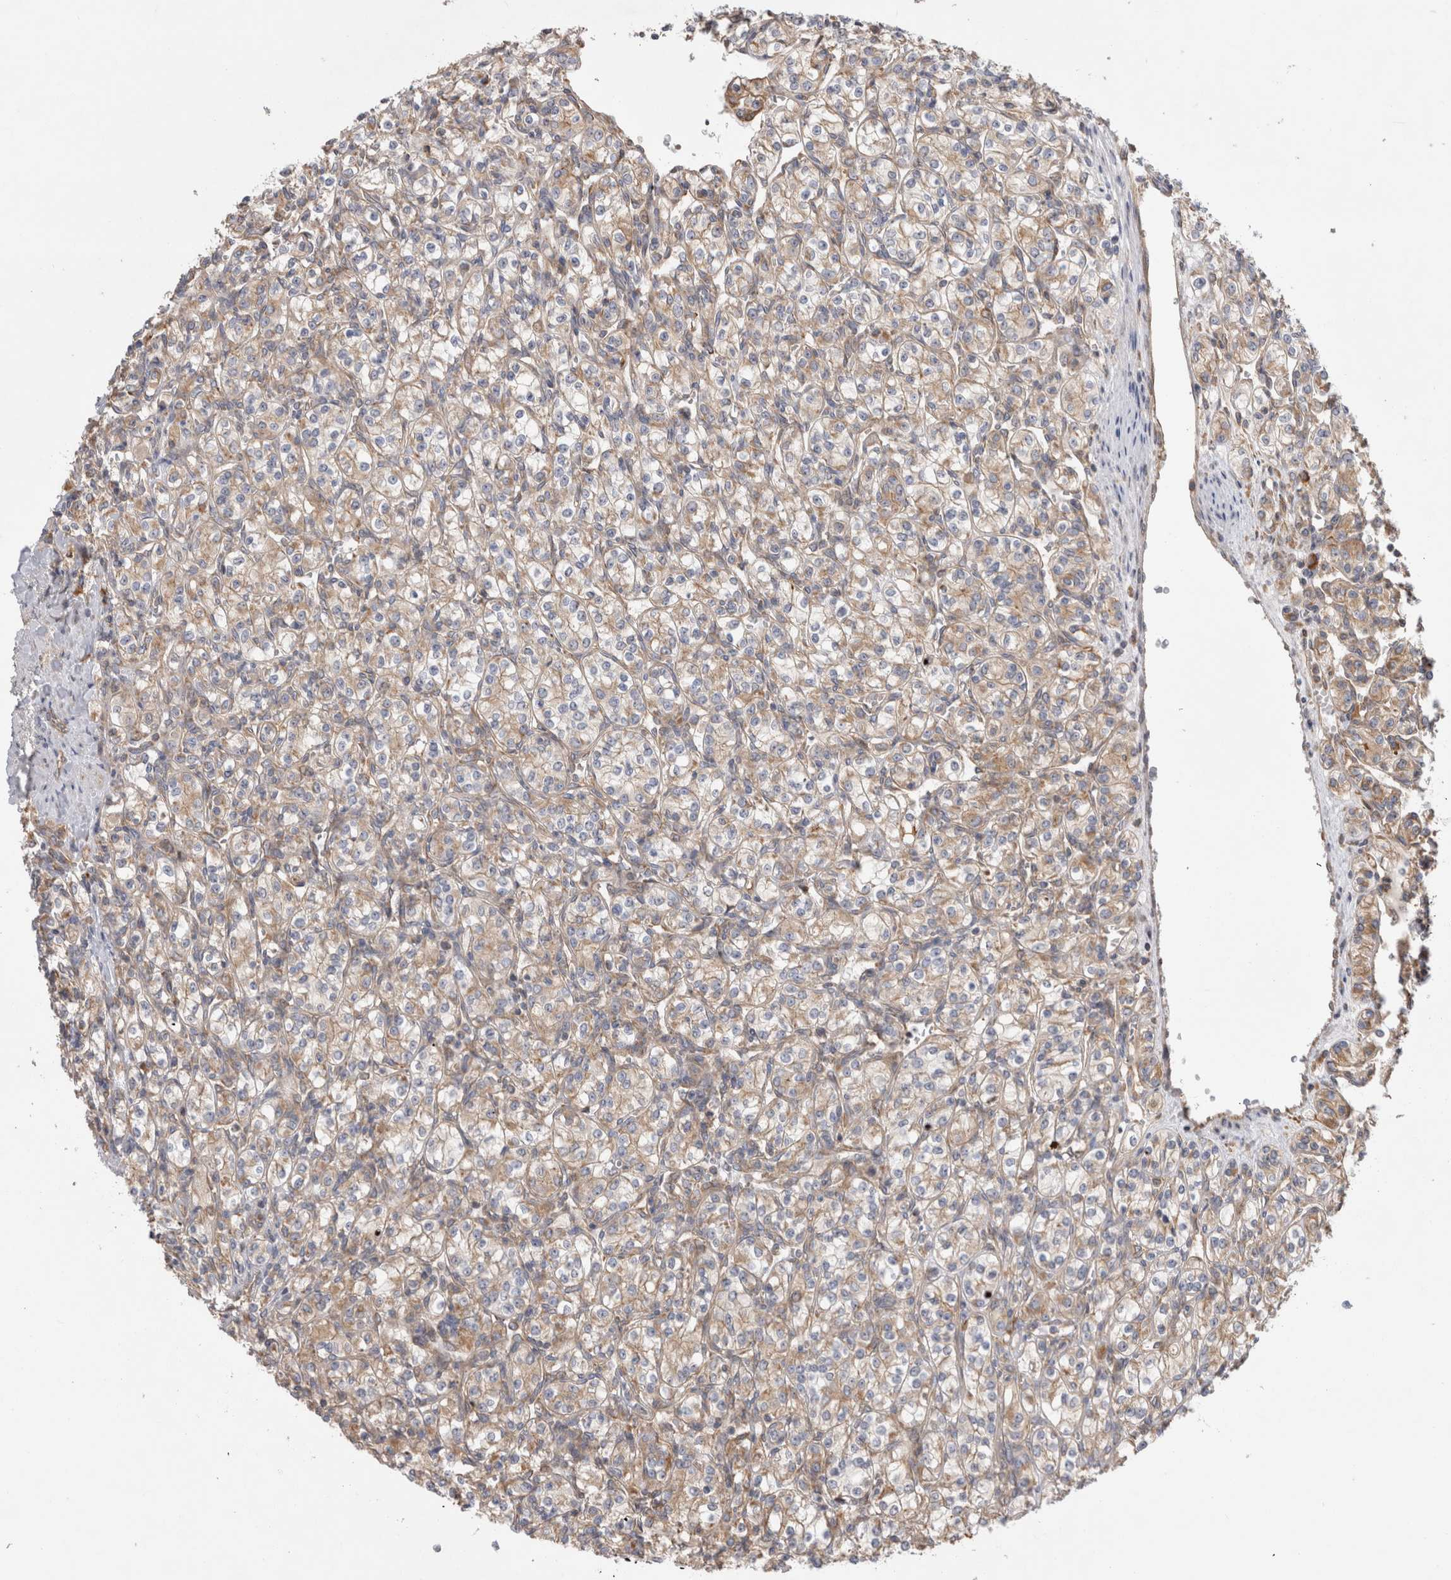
{"staining": {"intensity": "weak", "quantity": ">75%", "location": "cytoplasmic/membranous"}, "tissue": "renal cancer", "cell_type": "Tumor cells", "image_type": "cancer", "snomed": [{"axis": "morphology", "description": "Adenocarcinoma, NOS"}, {"axis": "topography", "description": "Kidney"}], "caption": "Renal cancer (adenocarcinoma) tissue shows weak cytoplasmic/membranous expression in about >75% of tumor cells (DAB IHC, brown staining for protein, blue staining for nuclei).", "gene": "PDCD10", "patient": {"sex": "male", "age": 77}}